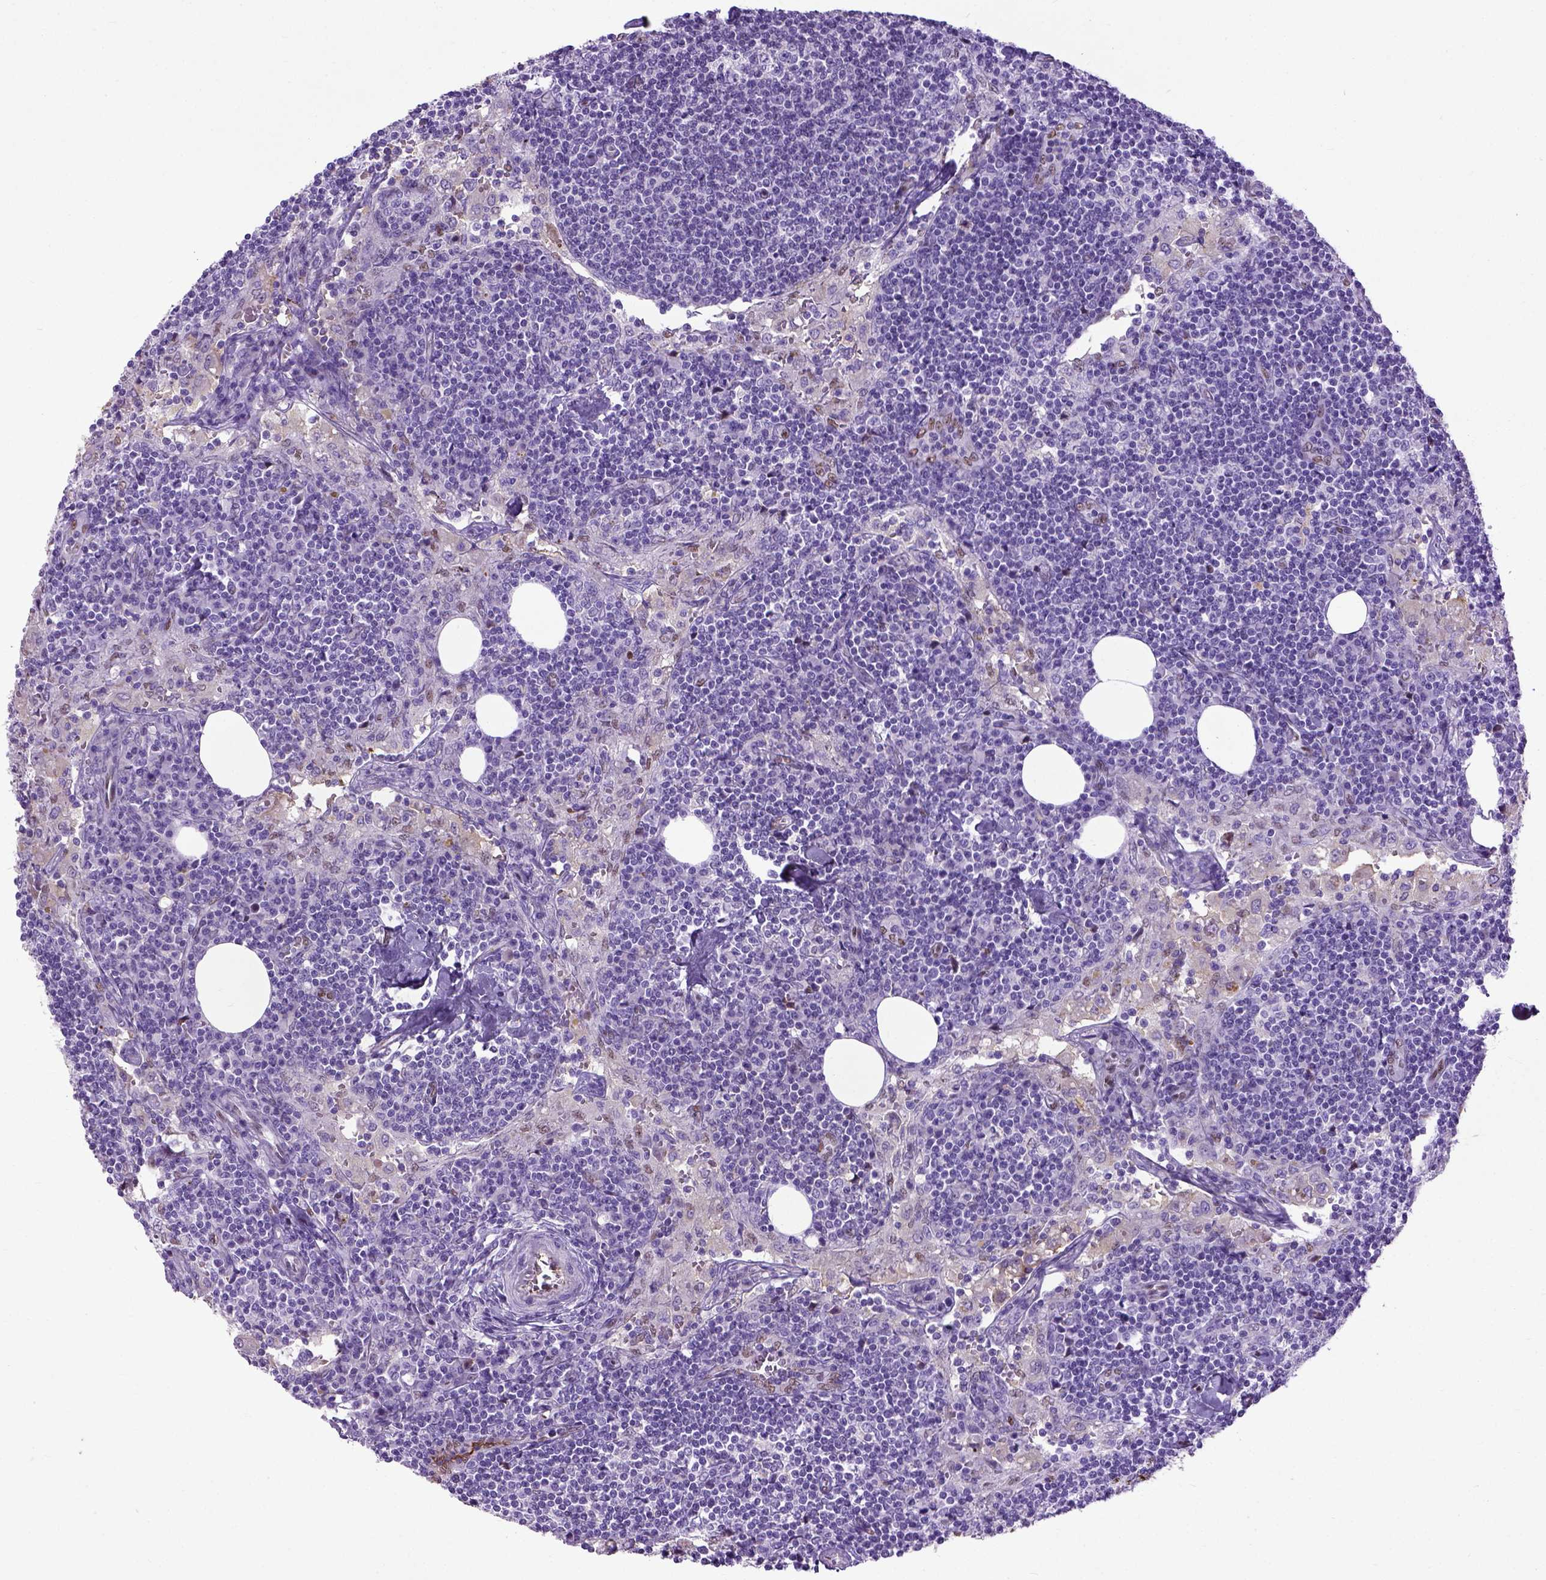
{"staining": {"intensity": "negative", "quantity": "none", "location": "none"}, "tissue": "lymph node", "cell_type": "Germinal center cells", "image_type": "normal", "snomed": [{"axis": "morphology", "description": "Normal tissue, NOS"}, {"axis": "topography", "description": "Lymph node"}], "caption": "The image reveals no significant expression in germinal center cells of lymph node.", "gene": "ADAMTS8", "patient": {"sex": "male", "age": 55}}